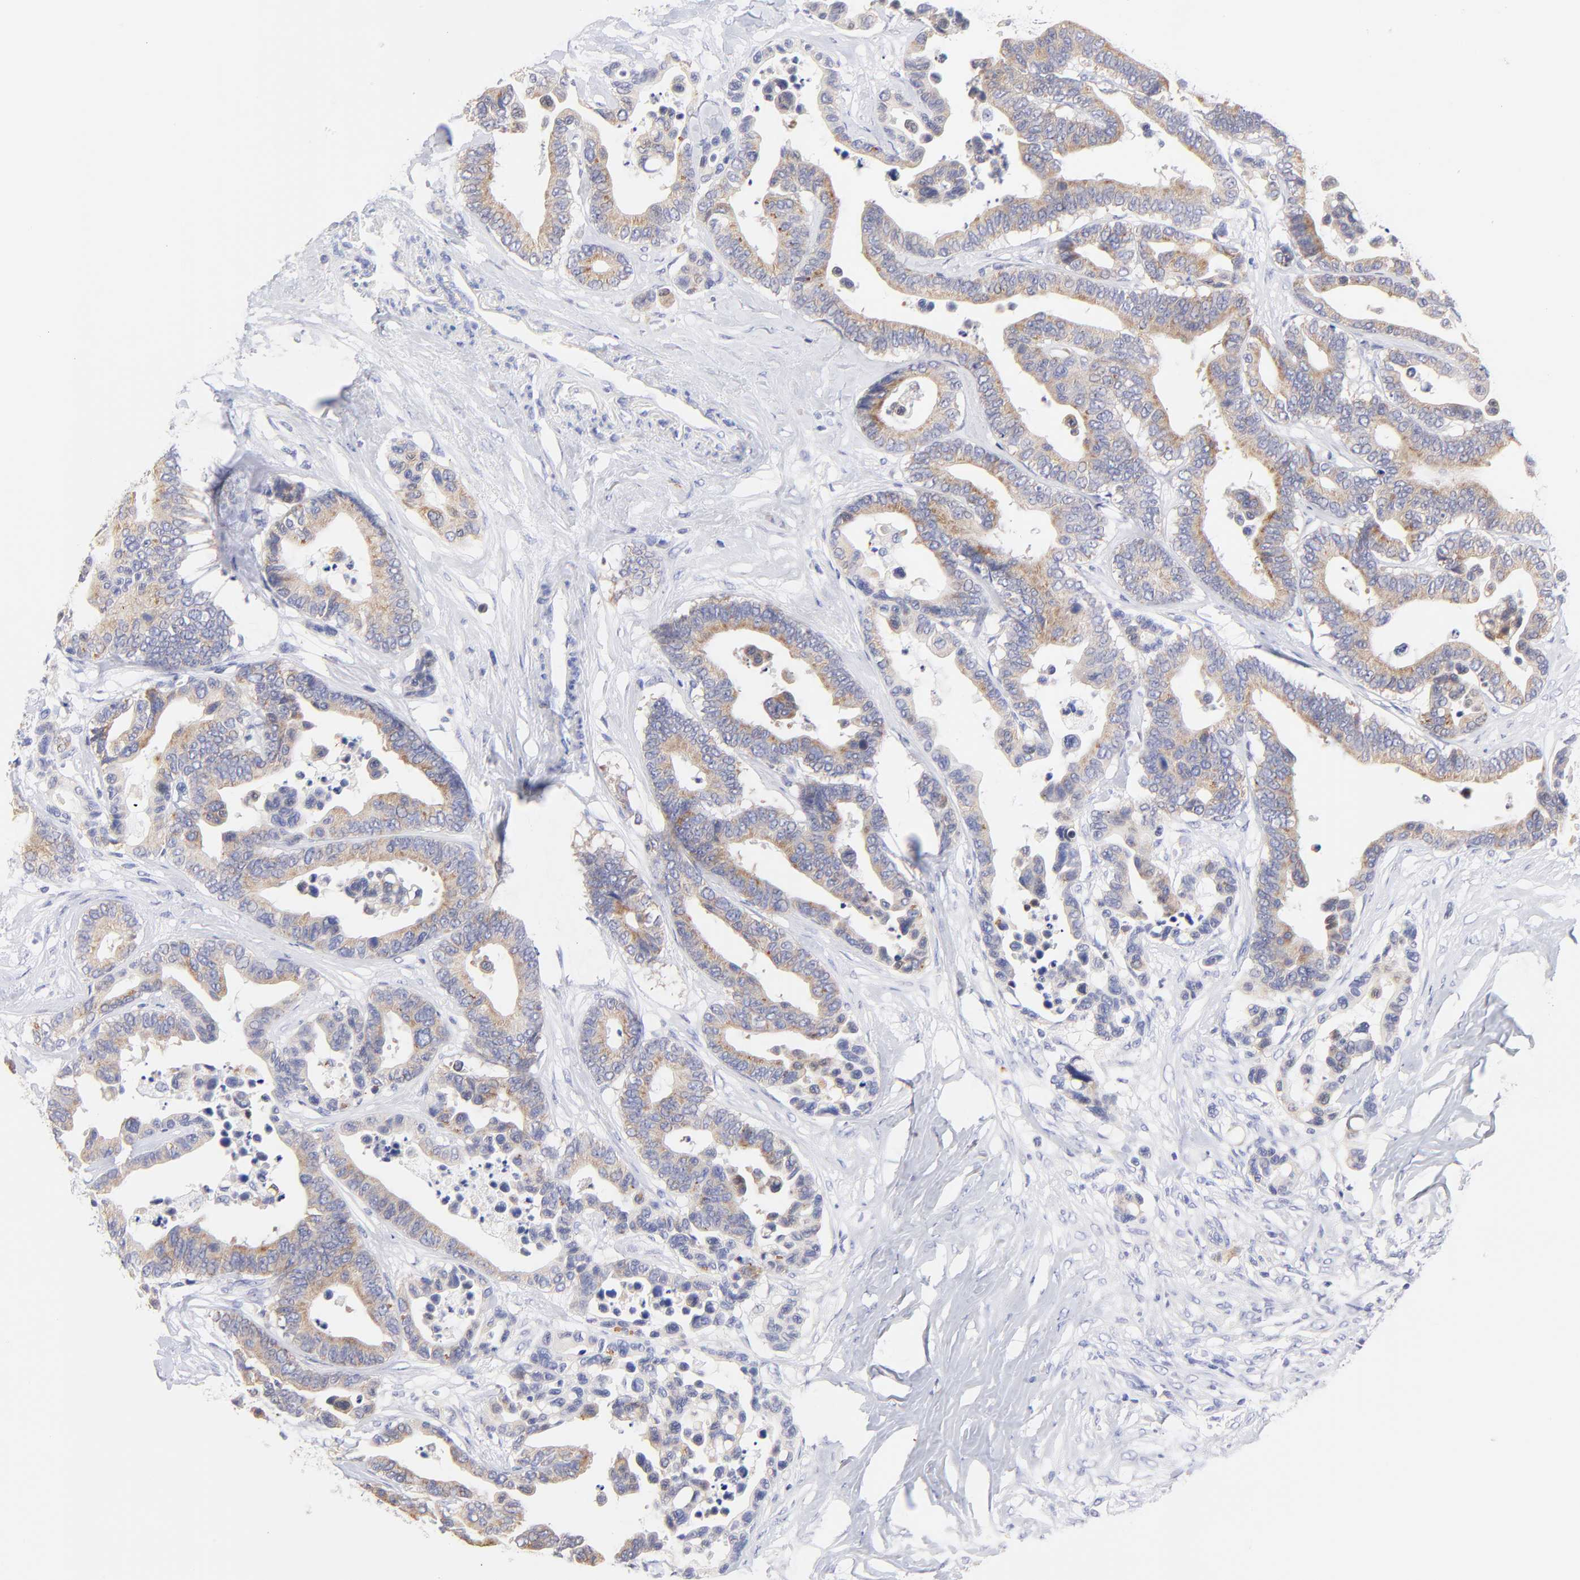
{"staining": {"intensity": "moderate", "quantity": "25%-75%", "location": "cytoplasmic/membranous"}, "tissue": "colorectal cancer", "cell_type": "Tumor cells", "image_type": "cancer", "snomed": [{"axis": "morphology", "description": "Adenocarcinoma, NOS"}, {"axis": "topography", "description": "Colon"}], "caption": "Adenocarcinoma (colorectal) stained with a protein marker shows moderate staining in tumor cells.", "gene": "EBP", "patient": {"sex": "male", "age": 82}}